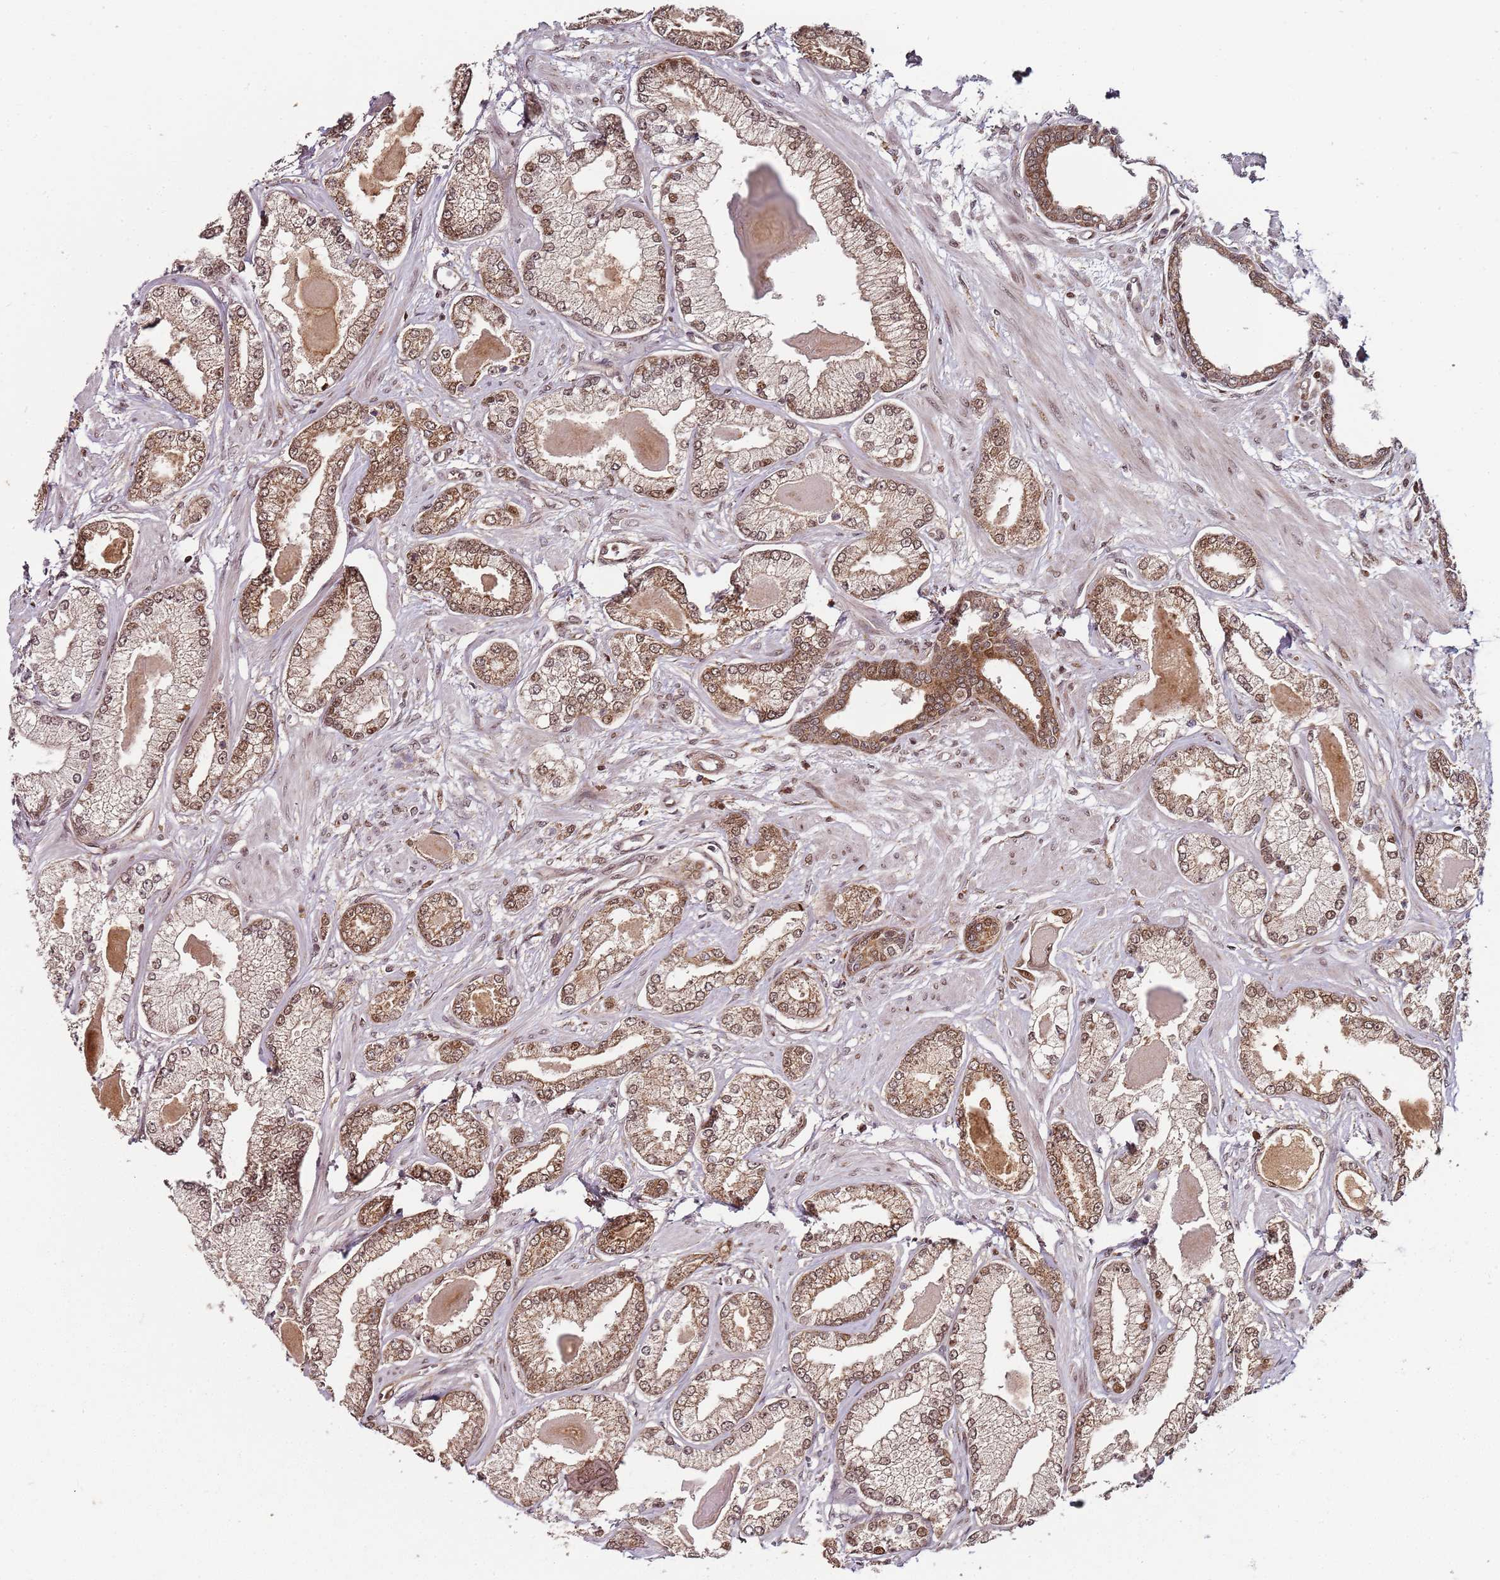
{"staining": {"intensity": "moderate", "quantity": ">75%", "location": "cytoplasmic/membranous,nuclear"}, "tissue": "prostate cancer", "cell_type": "Tumor cells", "image_type": "cancer", "snomed": [{"axis": "morphology", "description": "Adenocarcinoma, Low grade"}, {"axis": "topography", "description": "Prostate"}], "caption": "An immunohistochemistry photomicrograph of neoplastic tissue is shown. Protein staining in brown shows moderate cytoplasmic/membranous and nuclear positivity in low-grade adenocarcinoma (prostate) within tumor cells.", "gene": "EDC3", "patient": {"sex": "male", "age": 64}}